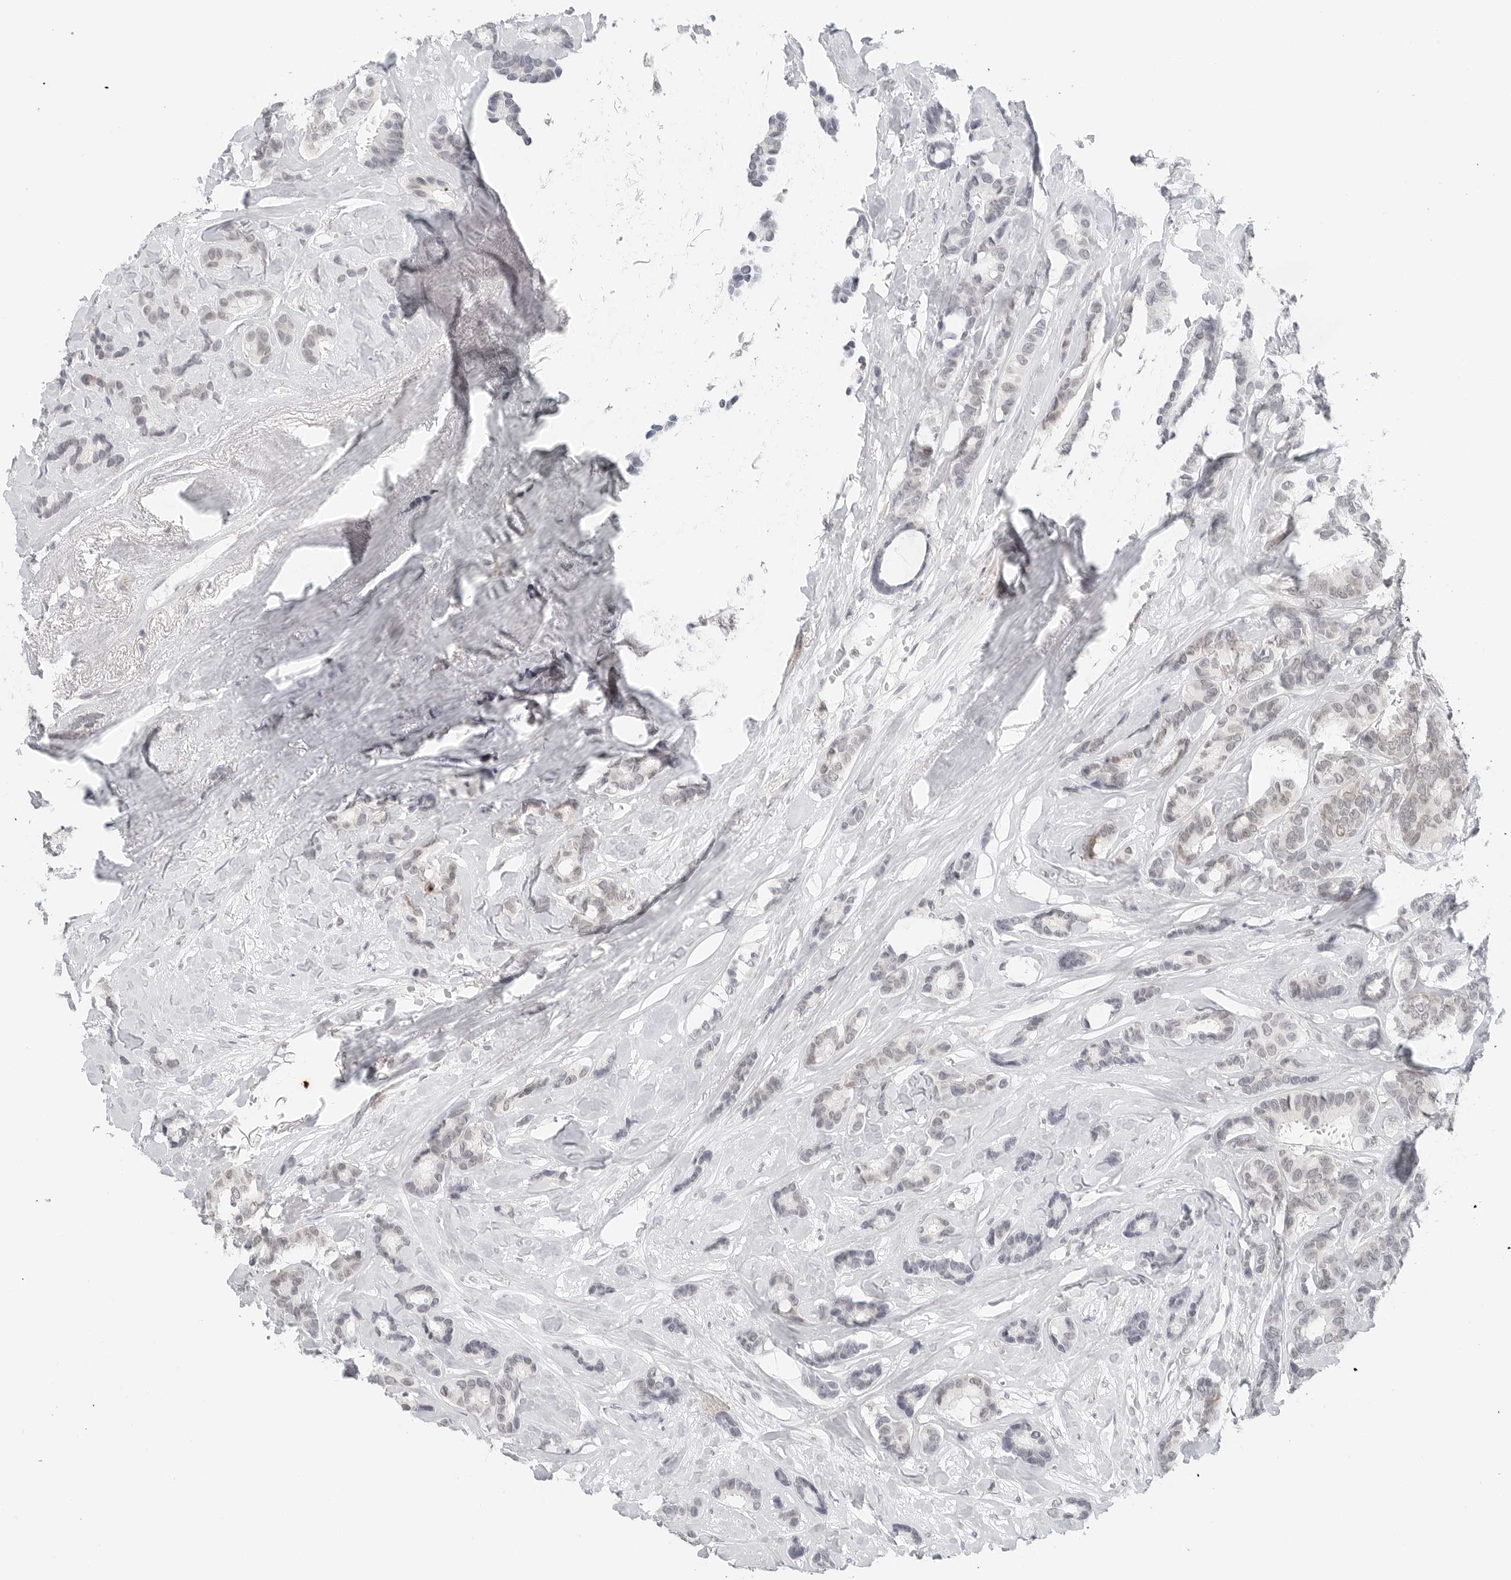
{"staining": {"intensity": "negative", "quantity": "none", "location": "none"}, "tissue": "breast cancer", "cell_type": "Tumor cells", "image_type": "cancer", "snomed": [{"axis": "morphology", "description": "Duct carcinoma"}, {"axis": "topography", "description": "Breast"}], "caption": "DAB (3,3'-diaminobenzidine) immunohistochemical staining of breast infiltrating ductal carcinoma shows no significant staining in tumor cells.", "gene": "METAP1", "patient": {"sex": "female", "age": 87}}